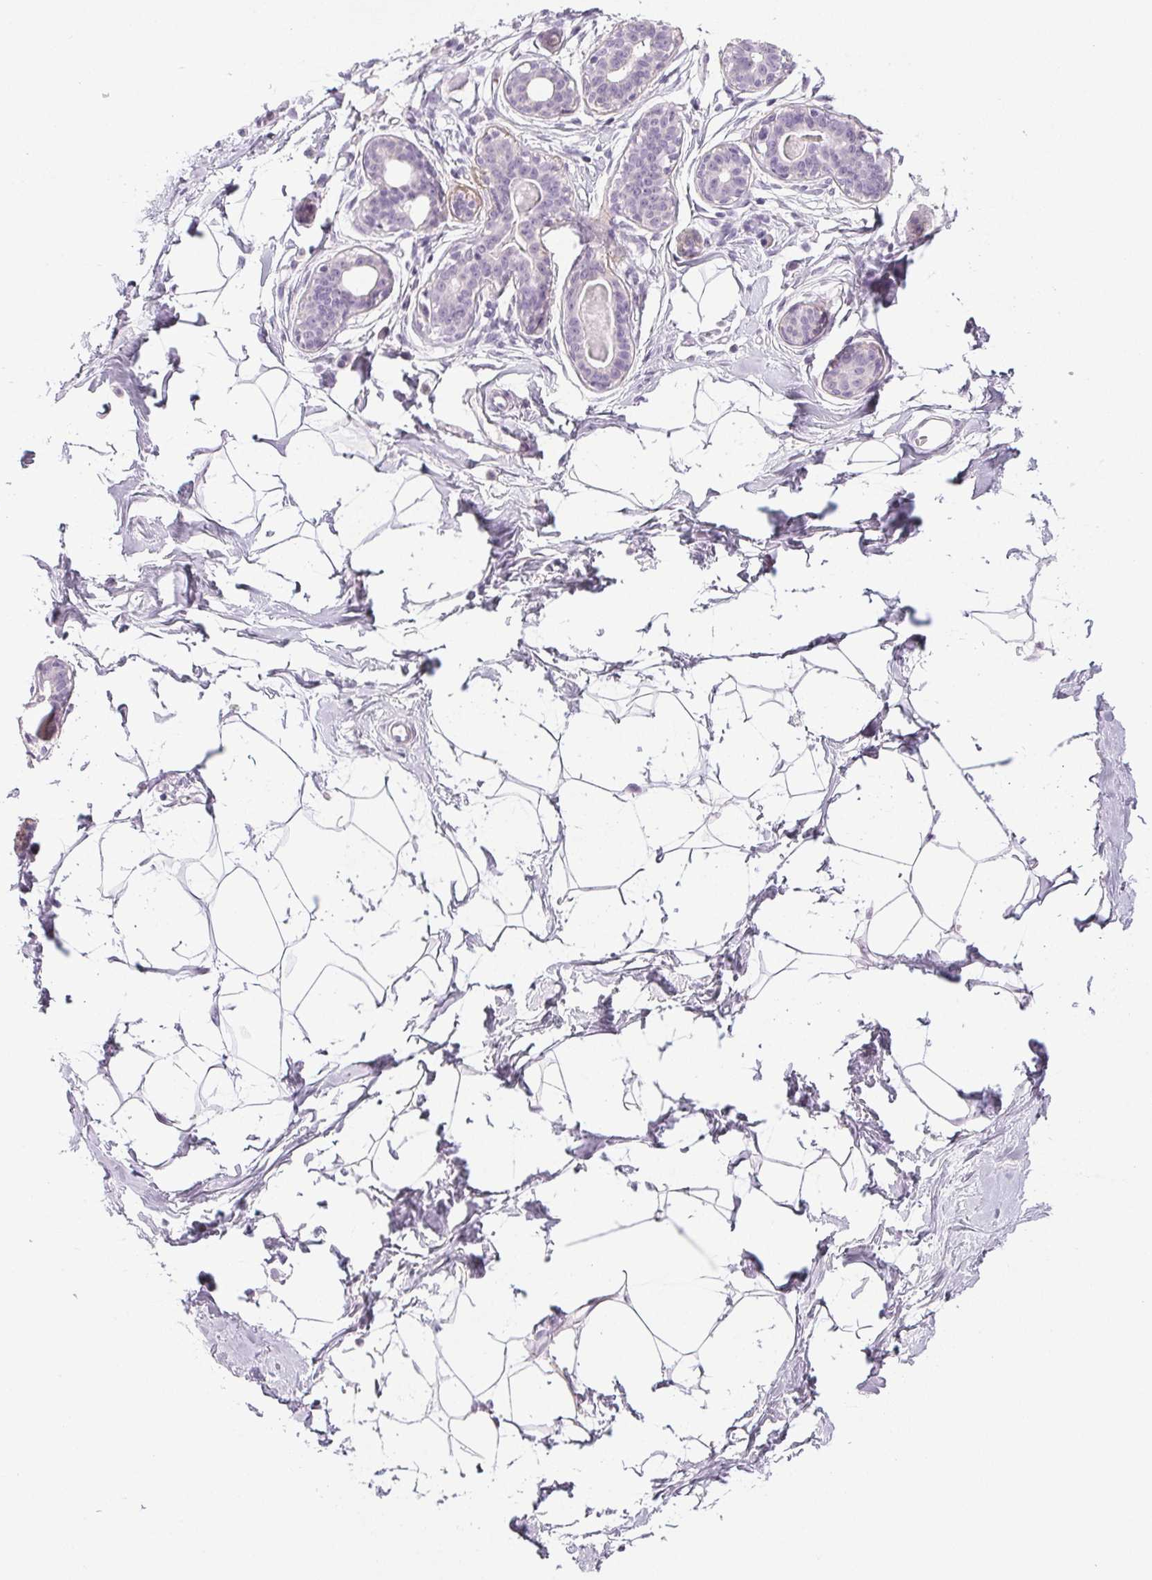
{"staining": {"intensity": "negative", "quantity": "none", "location": "none"}, "tissue": "breast", "cell_type": "Adipocytes", "image_type": "normal", "snomed": [{"axis": "morphology", "description": "Normal tissue, NOS"}, {"axis": "topography", "description": "Breast"}], "caption": "An immunohistochemistry (IHC) image of benign breast is shown. There is no staining in adipocytes of breast.", "gene": "COL7A1", "patient": {"sex": "female", "age": 45}}